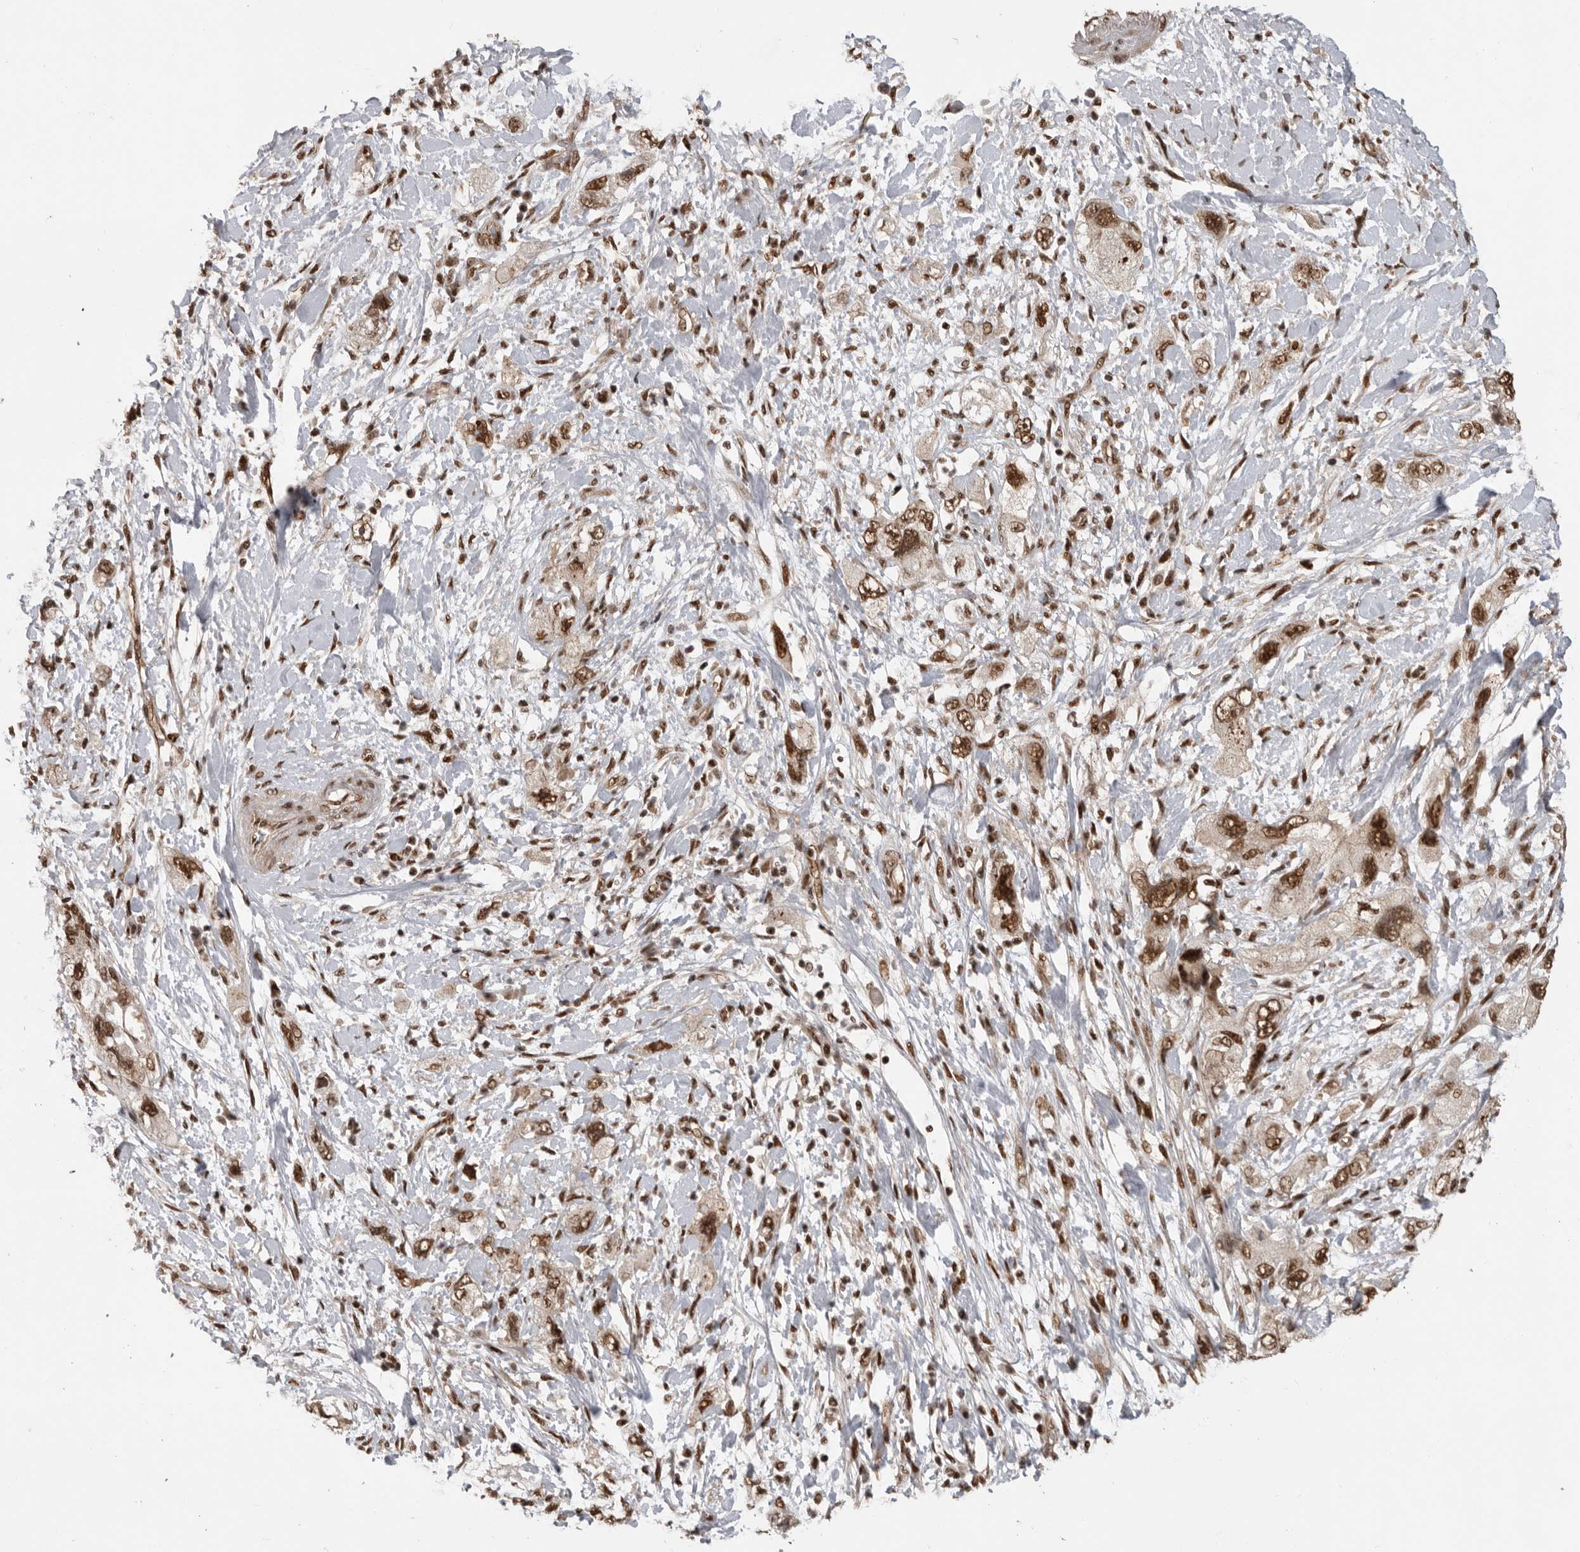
{"staining": {"intensity": "strong", "quantity": ">75%", "location": "nuclear"}, "tissue": "pancreatic cancer", "cell_type": "Tumor cells", "image_type": "cancer", "snomed": [{"axis": "morphology", "description": "Adenocarcinoma, NOS"}, {"axis": "topography", "description": "Pancreas"}], "caption": "Immunohistochemical staining of adenocarcinoma (pancreatic) demonstrates high levels of strong nuclear protein positivity in approximately >75% of tumor cells. The staining was performed using DAB (3,3'-diaminobenzidine), with brown indicating positive protein expression. Nuclei are stained blue with hematoxylin.", "gene": "CBLL1", "patient": {"sex": "female", "age": 73}}